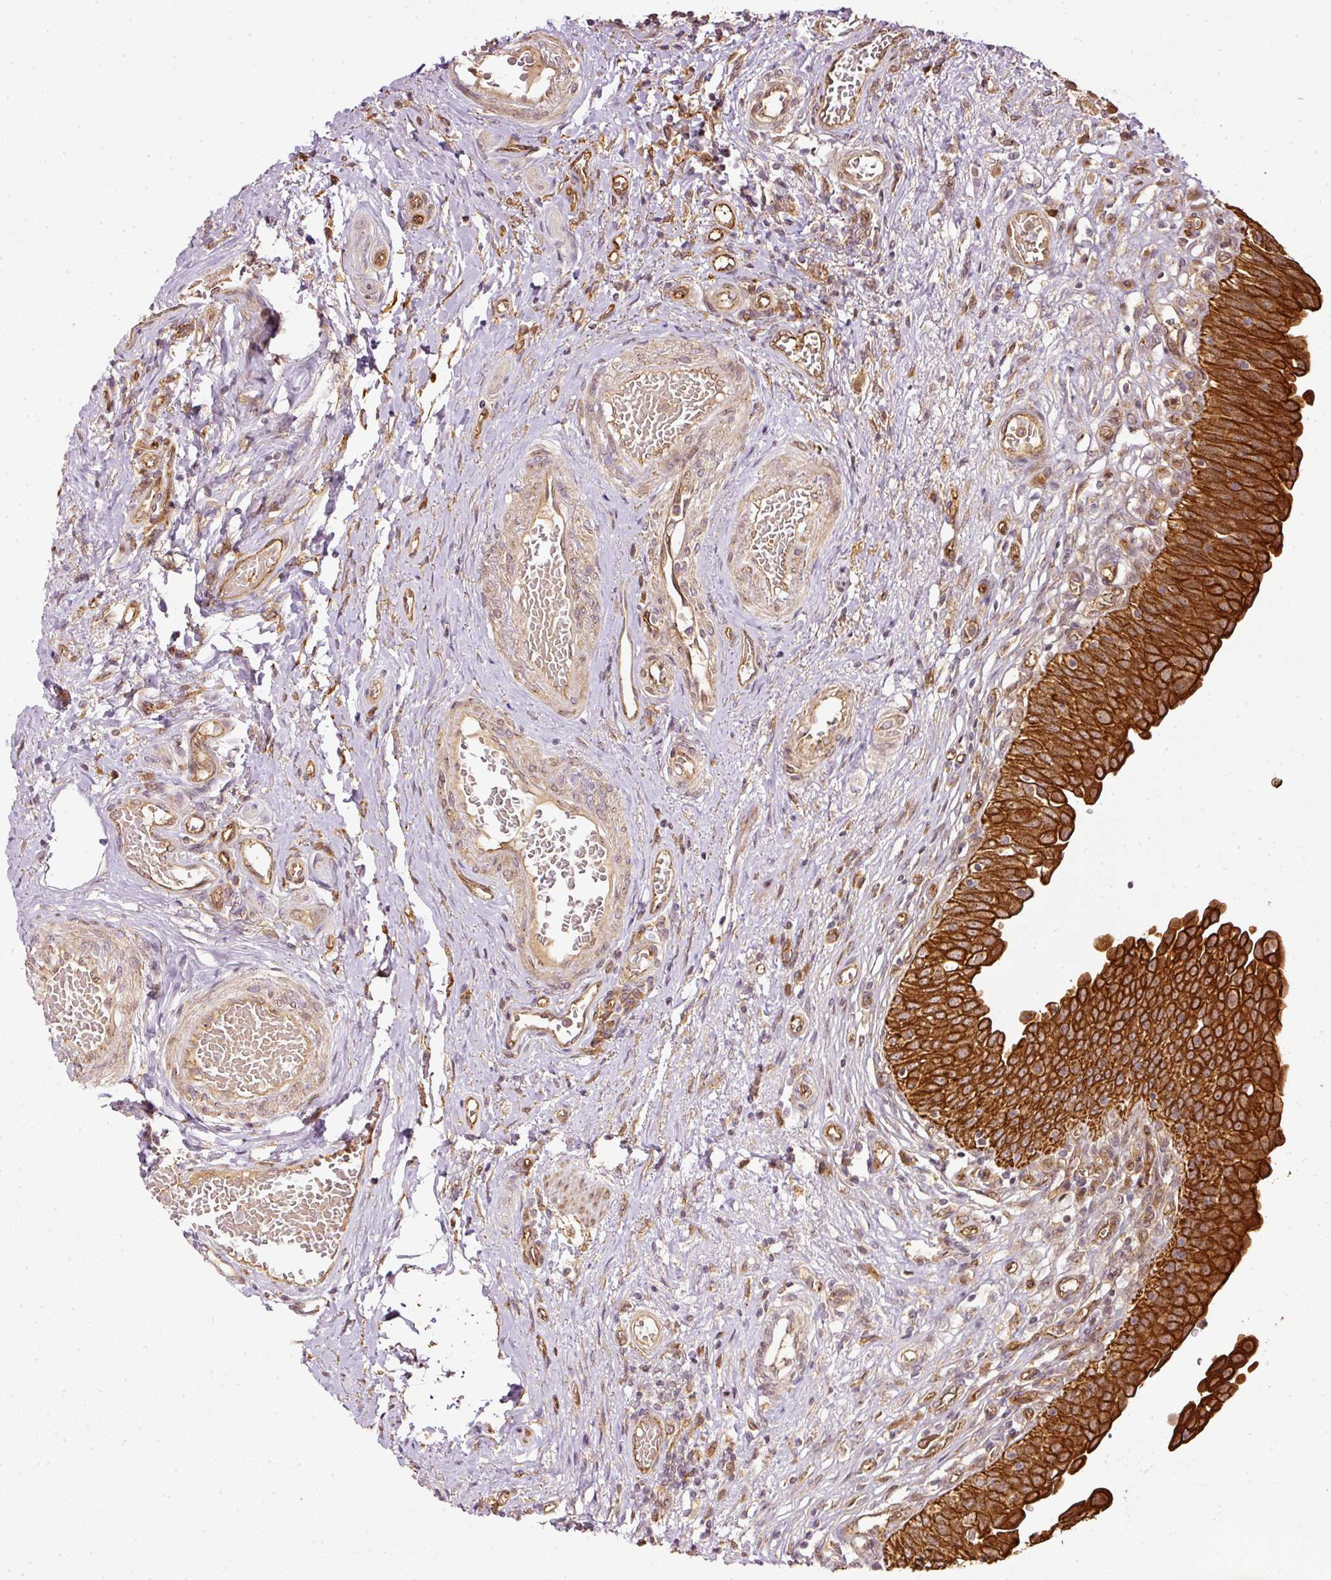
{"staining": {"intensity": "strong", "quantity": ">75%", "location": "cytoplasmic/membranous"}, "tissue": "urinary bladder", "cell_type": "Urothelial cells", "image_type": "normal", "snomed": [{"axis": "morphology", "description": "Normal tissue, NOS"}, {"axis": "topography", "description": "Urinary bladder"}], "caption": "This is a histology image of immunohistochemistry staining of benign urinary bladder, which shows strong expression in the cytoplasmic/membranous of urothelial cells.", "gene": "MIF4GD", "patient": {"sex": "male", "age": 71}}